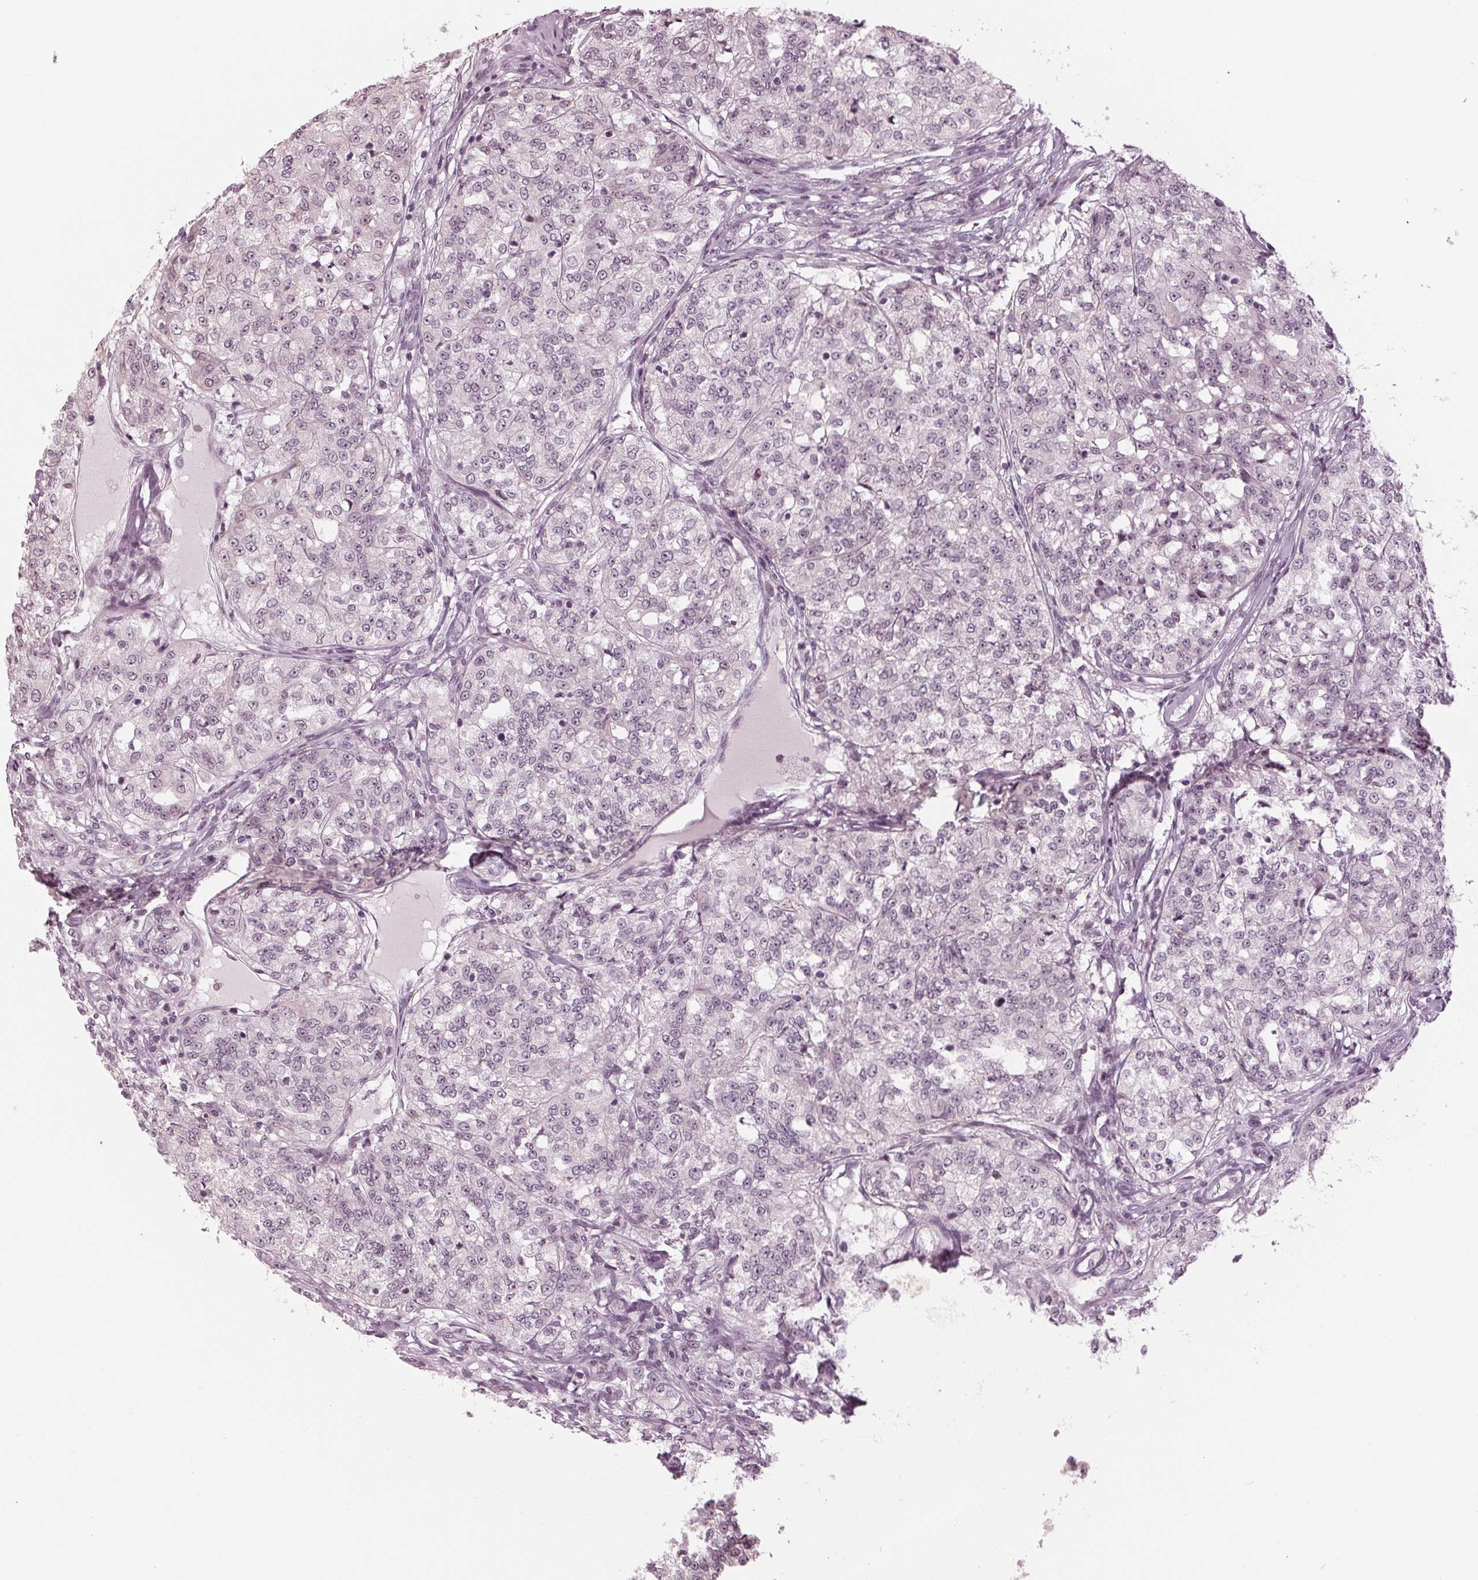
{"staining": {"intensity": "negative", "quantity": "none", "location": "none"}, "tissue": "renal cancer", "cell_type": "Tumor cells", "image_type": "cancer", "snomed": [{"axis": "morphology", "description": "Adenocarcinoma, NOS"}, {"axis": "topography", "description": "Kidney"}], "caption": "The micrograph demonstrates no significant staining in tumor cells of adenocarcinoma (renal).", "gene": "ADPRHL1", "patient": {"sex": "female", "age": 63}}